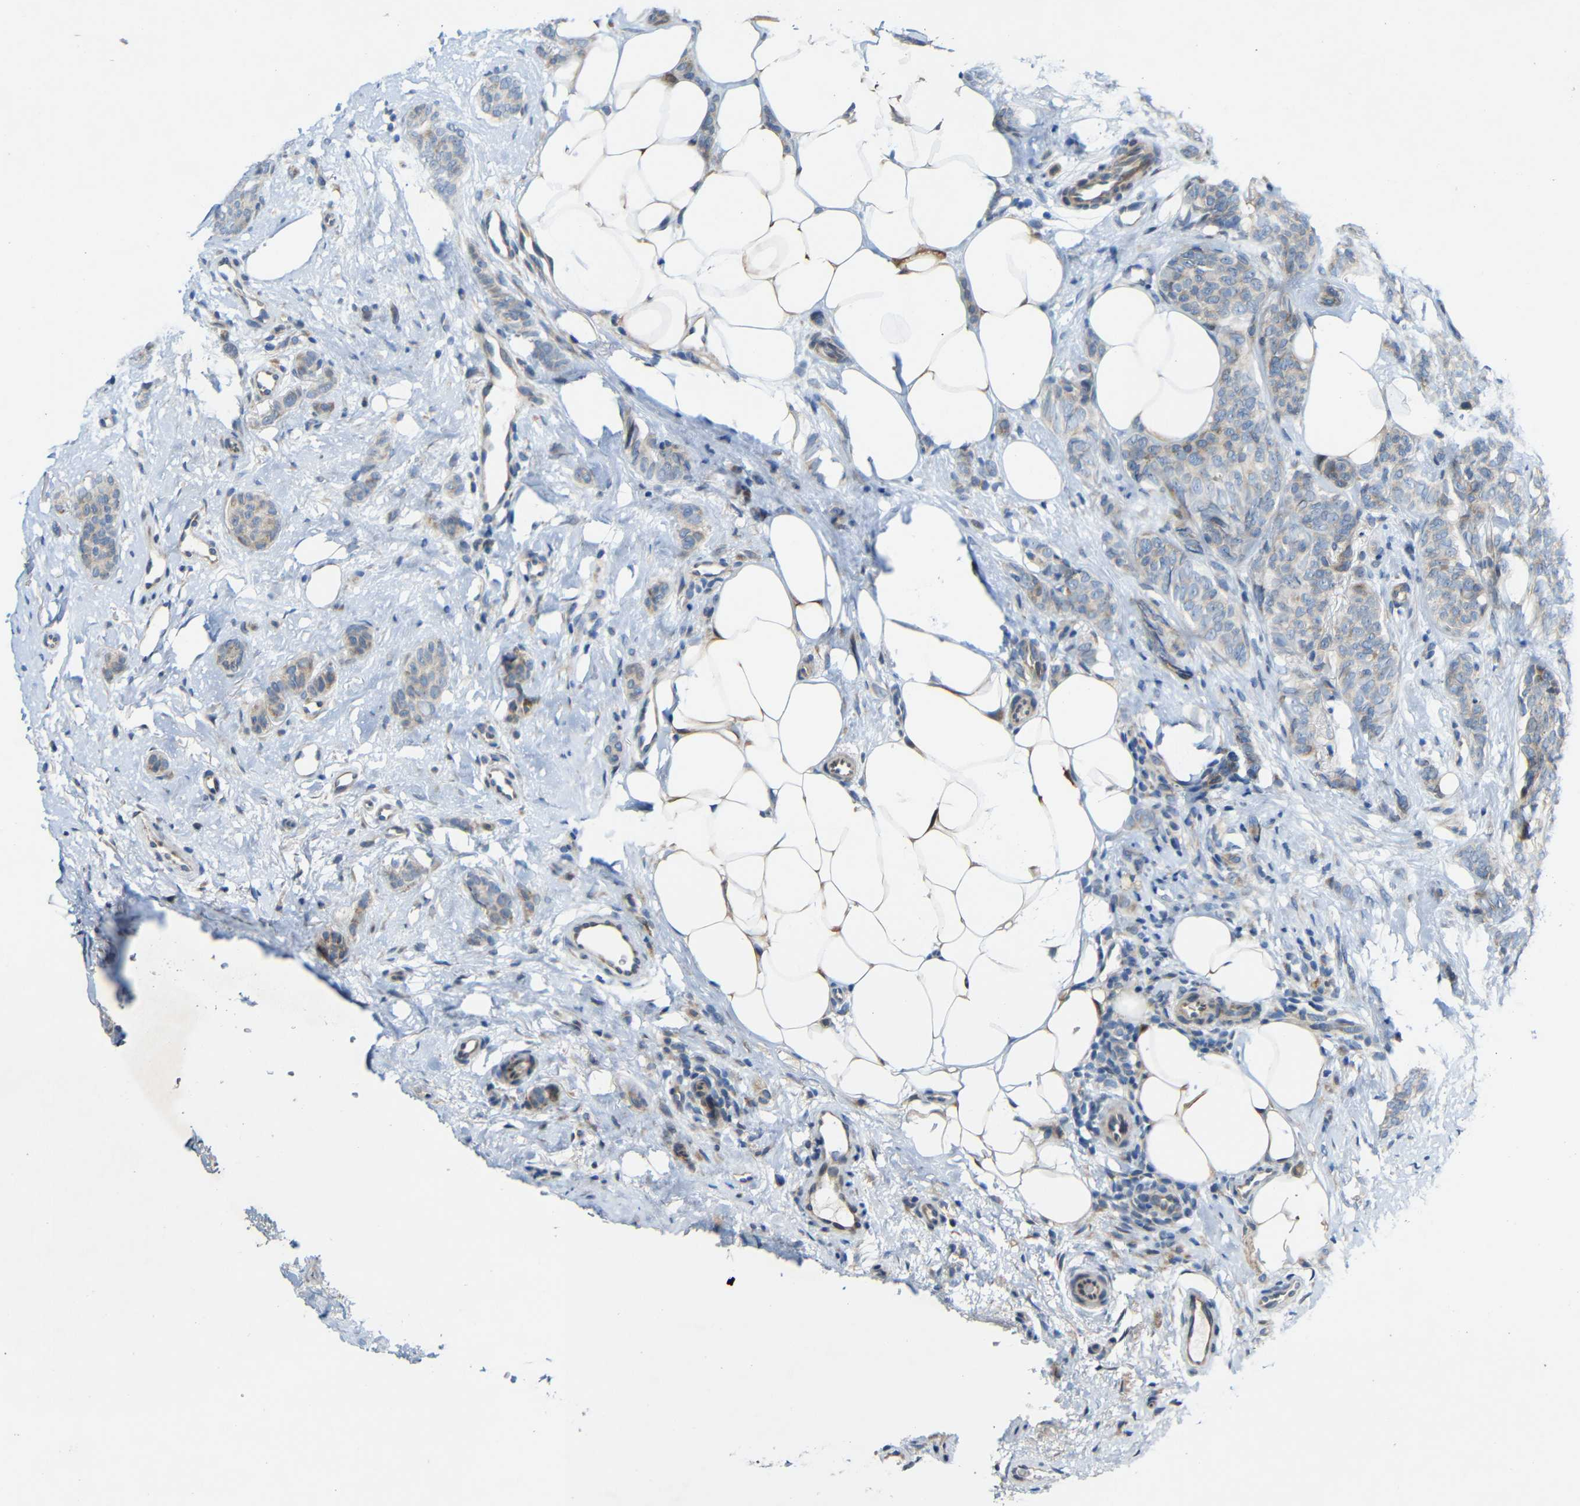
{"staining": {"intensity": "weak", "quantity": "<25%", "location": "cytoplasmic/membranous"}, "tissue": "breast cancer", "cell_type": "Tumor cells", "image_type": "cancer", "snomed": [{"axis": "morphology", "description": "Lobular carcinoma"}, {"axis": "topography", "description": "Skin"}, {"axis": "topography", "description": "Breast"}], "caption": "A high-resolution histopathology image shows immunohistochemistry staining of breast lobular carcinoma, which demonstrates no significant staining in tumor cells.", "gene": "TMEM25", "patient": {"sex": "female", "age": 46}}